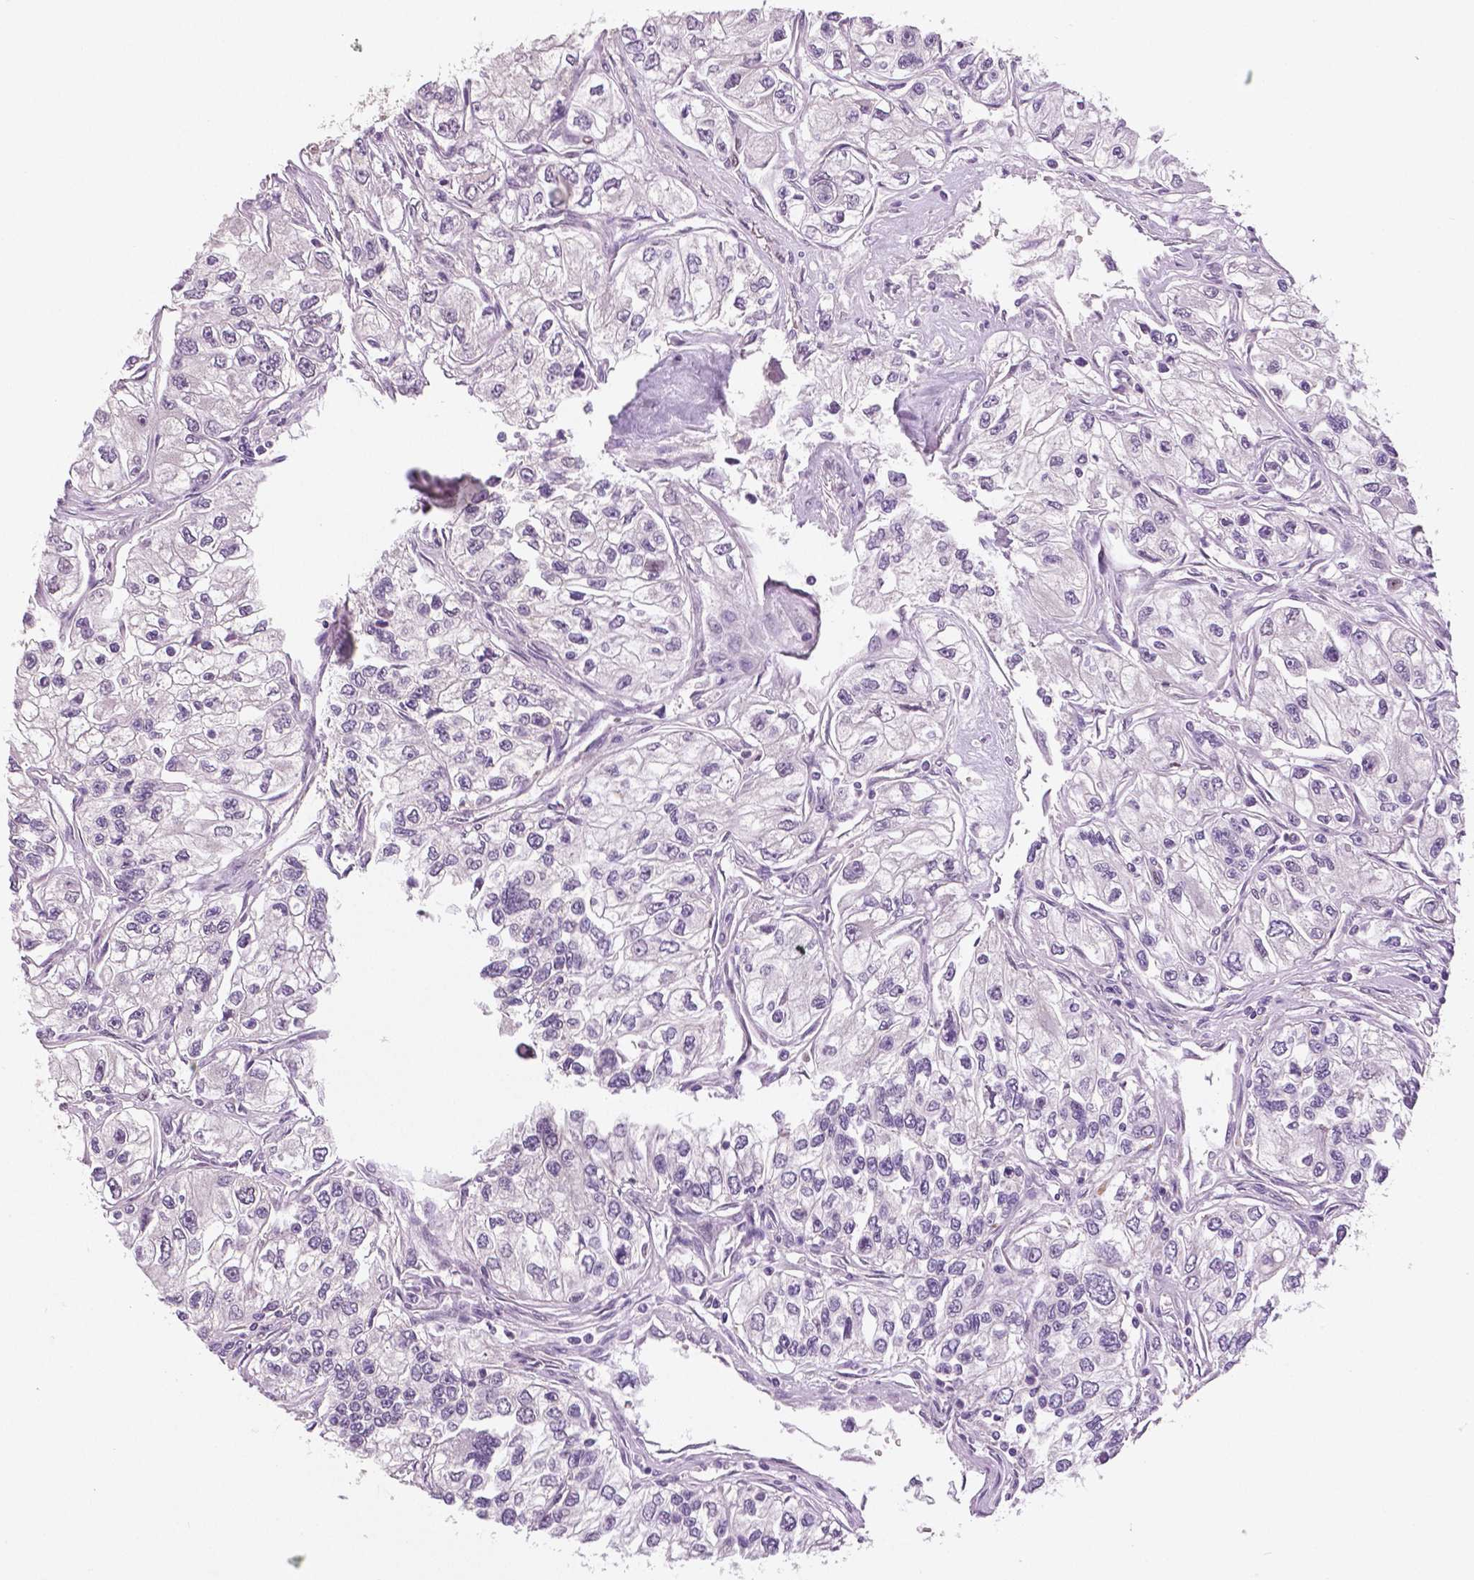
{"staining": {"intensity": "negative", "quantity": "none", "location": "none"}, "tissue": "renal cancer", "cell_type": "Tumor cells", "image_type": "cancer", "snomed": [{"axis": "morphology", "description": "Adenocarcinoma, NOS"}, {"axis": "topography", "description": "Kidney"}], "caption": "Photomicrograph shows no significant protein expression in tumor cells of renal adenocarcinoma.", "gene": "MKI67", "patient": {"sex": "female", "age": 59}}